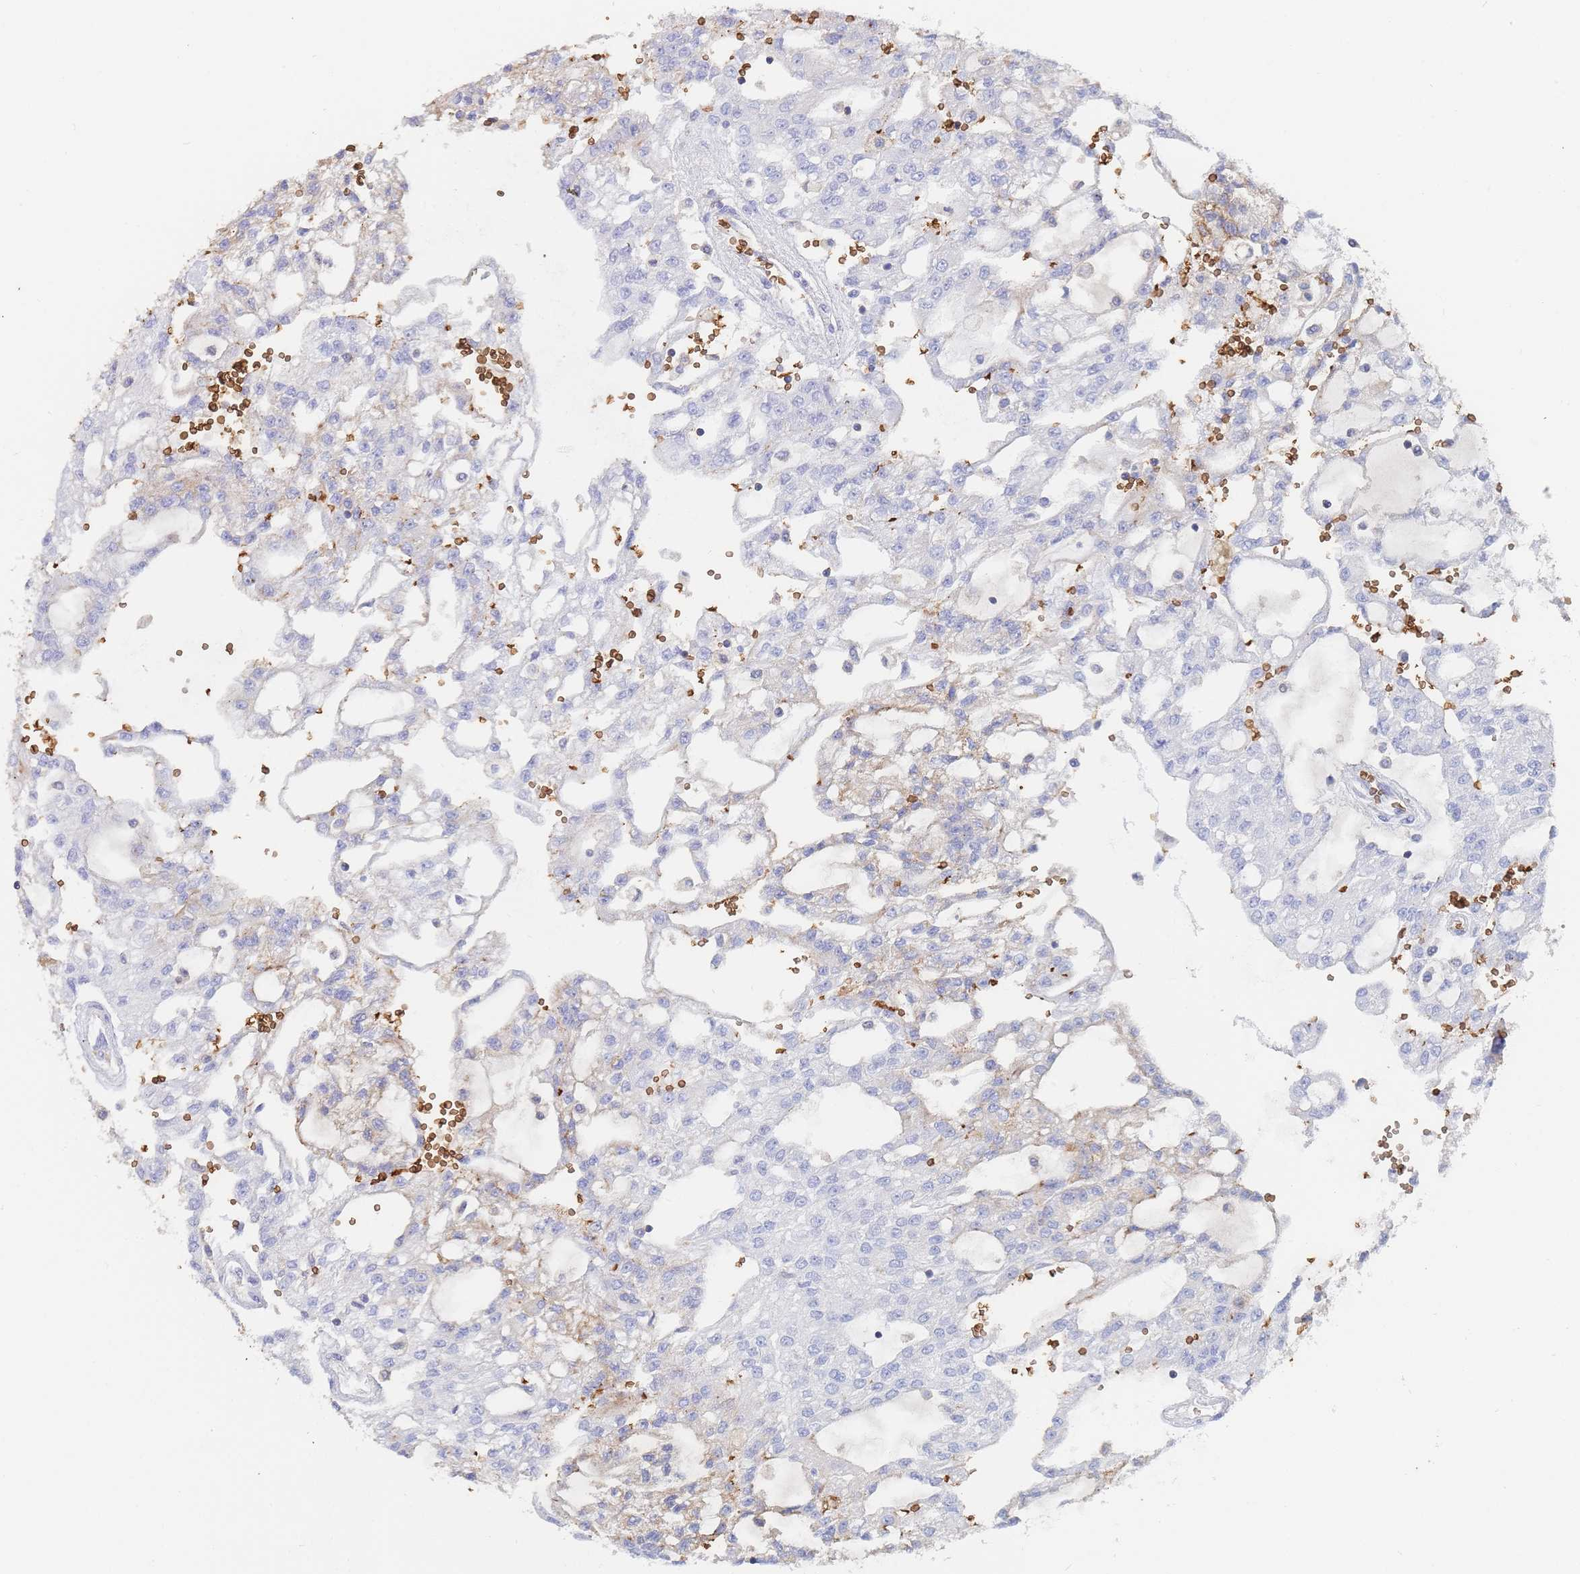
{"staining": {"intensity": "negative", "quantity": "none", "location": "none"}, "tissue": "renal cancer", "cell_type": "Tumor cells", "image_type": "cancer", "snomed": [{"axis": "morphology", "description": "Adenocarcinoma, NOS"}, {"axis": "topography", "description": "Kidney"}], "caption": "Photomicrograph shows no protein positivity in tumor cells of renal adenocarcinoma tissue.", "gene": "SLC2A1", "patient": {"sex": "male", "age": 63}}